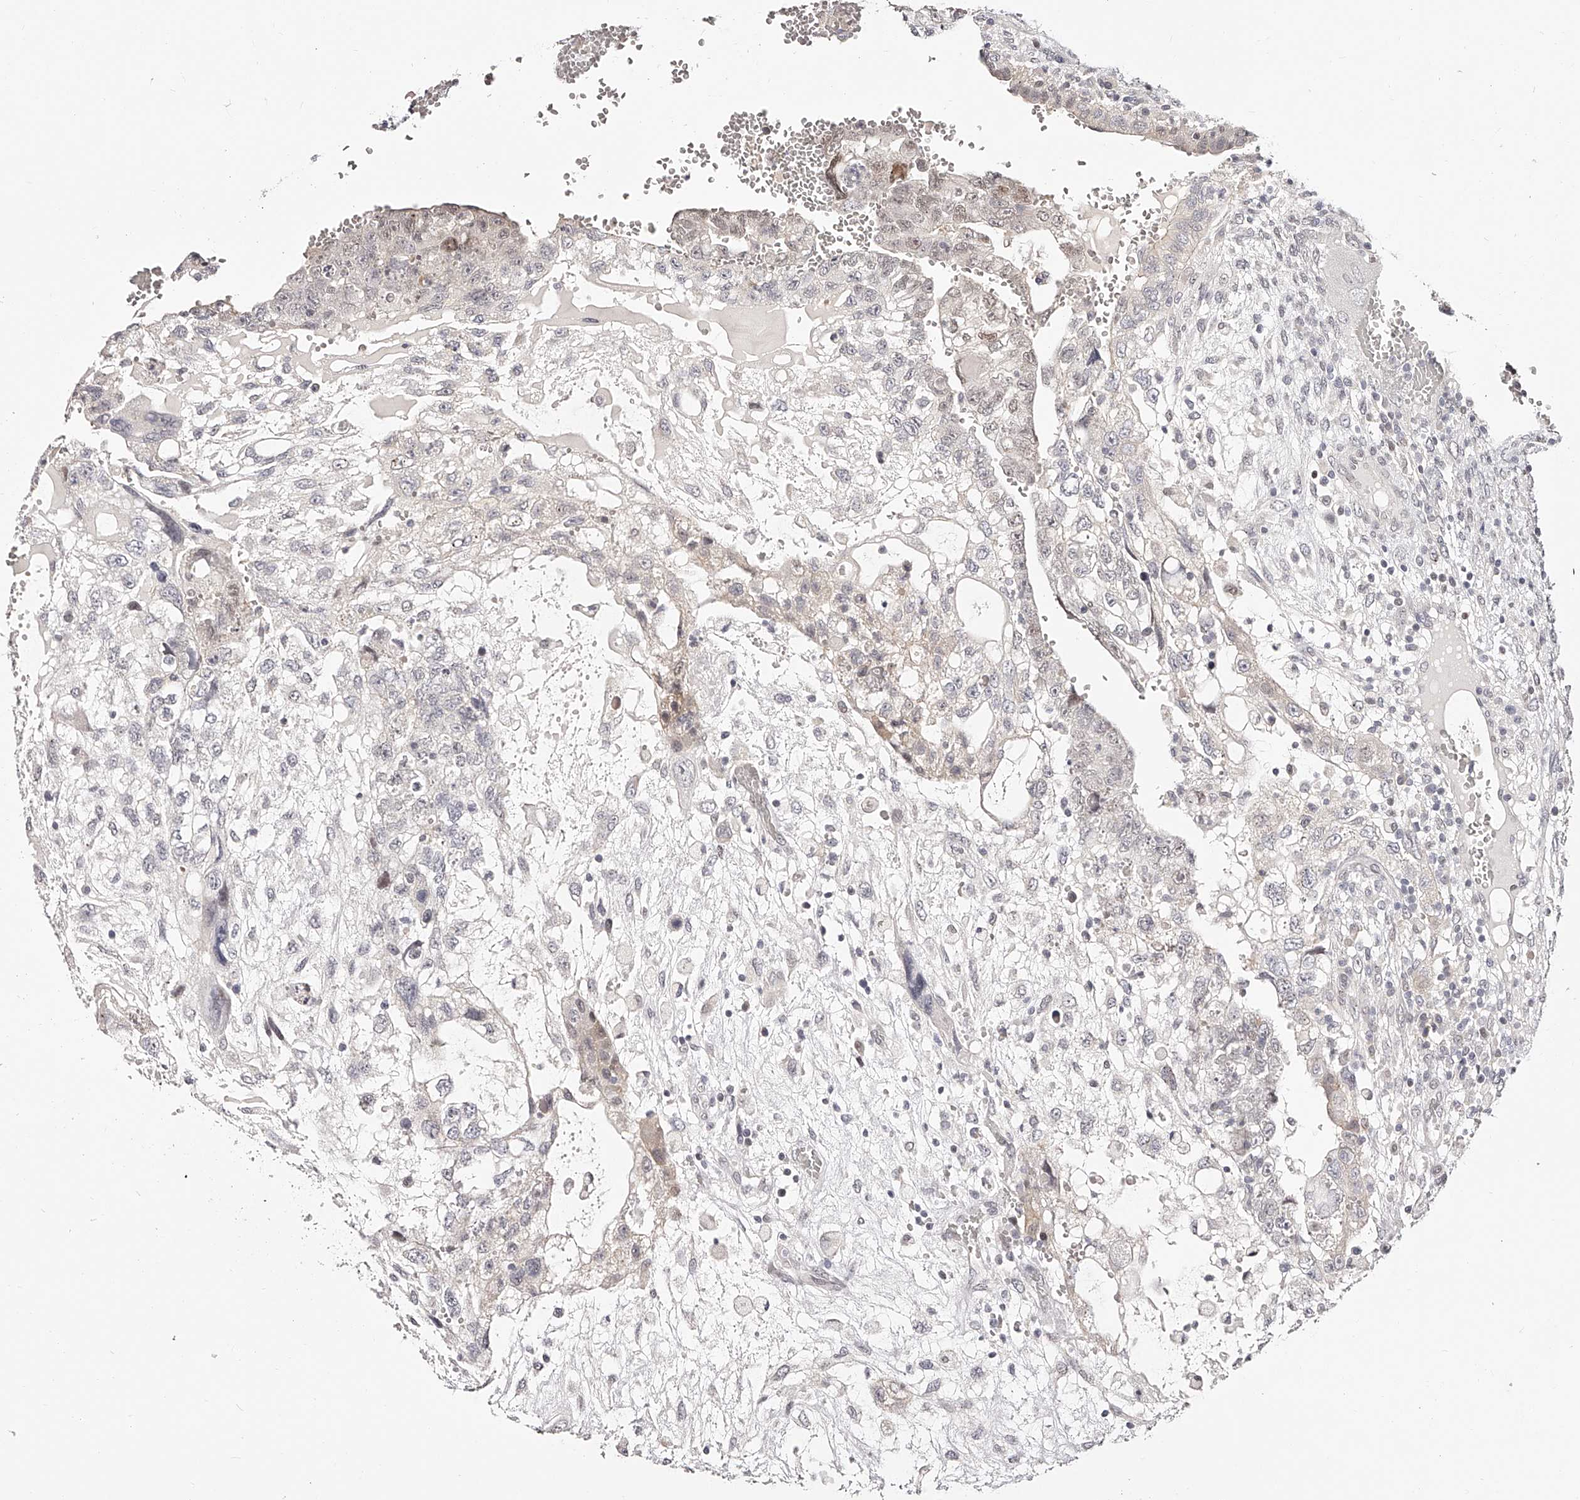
{"staining": {"intensity": "negative", "quantity": "none", "location": "none"}, "tissue": "testis cancer", "cell_type": "Tumor cells", "image_type": "cancer", "snomed": [{"axis": "morphology", "description": "Carcinoma, Embryonal, NOS"}, {"axis": "topography", "description": "Testis"}], "caption": "Human testis cancer stained for a protein using IHC demonstrates no positivity in tumor cells.", "gene": "USF3", "patient": {"sex": "male", "age": 36}}